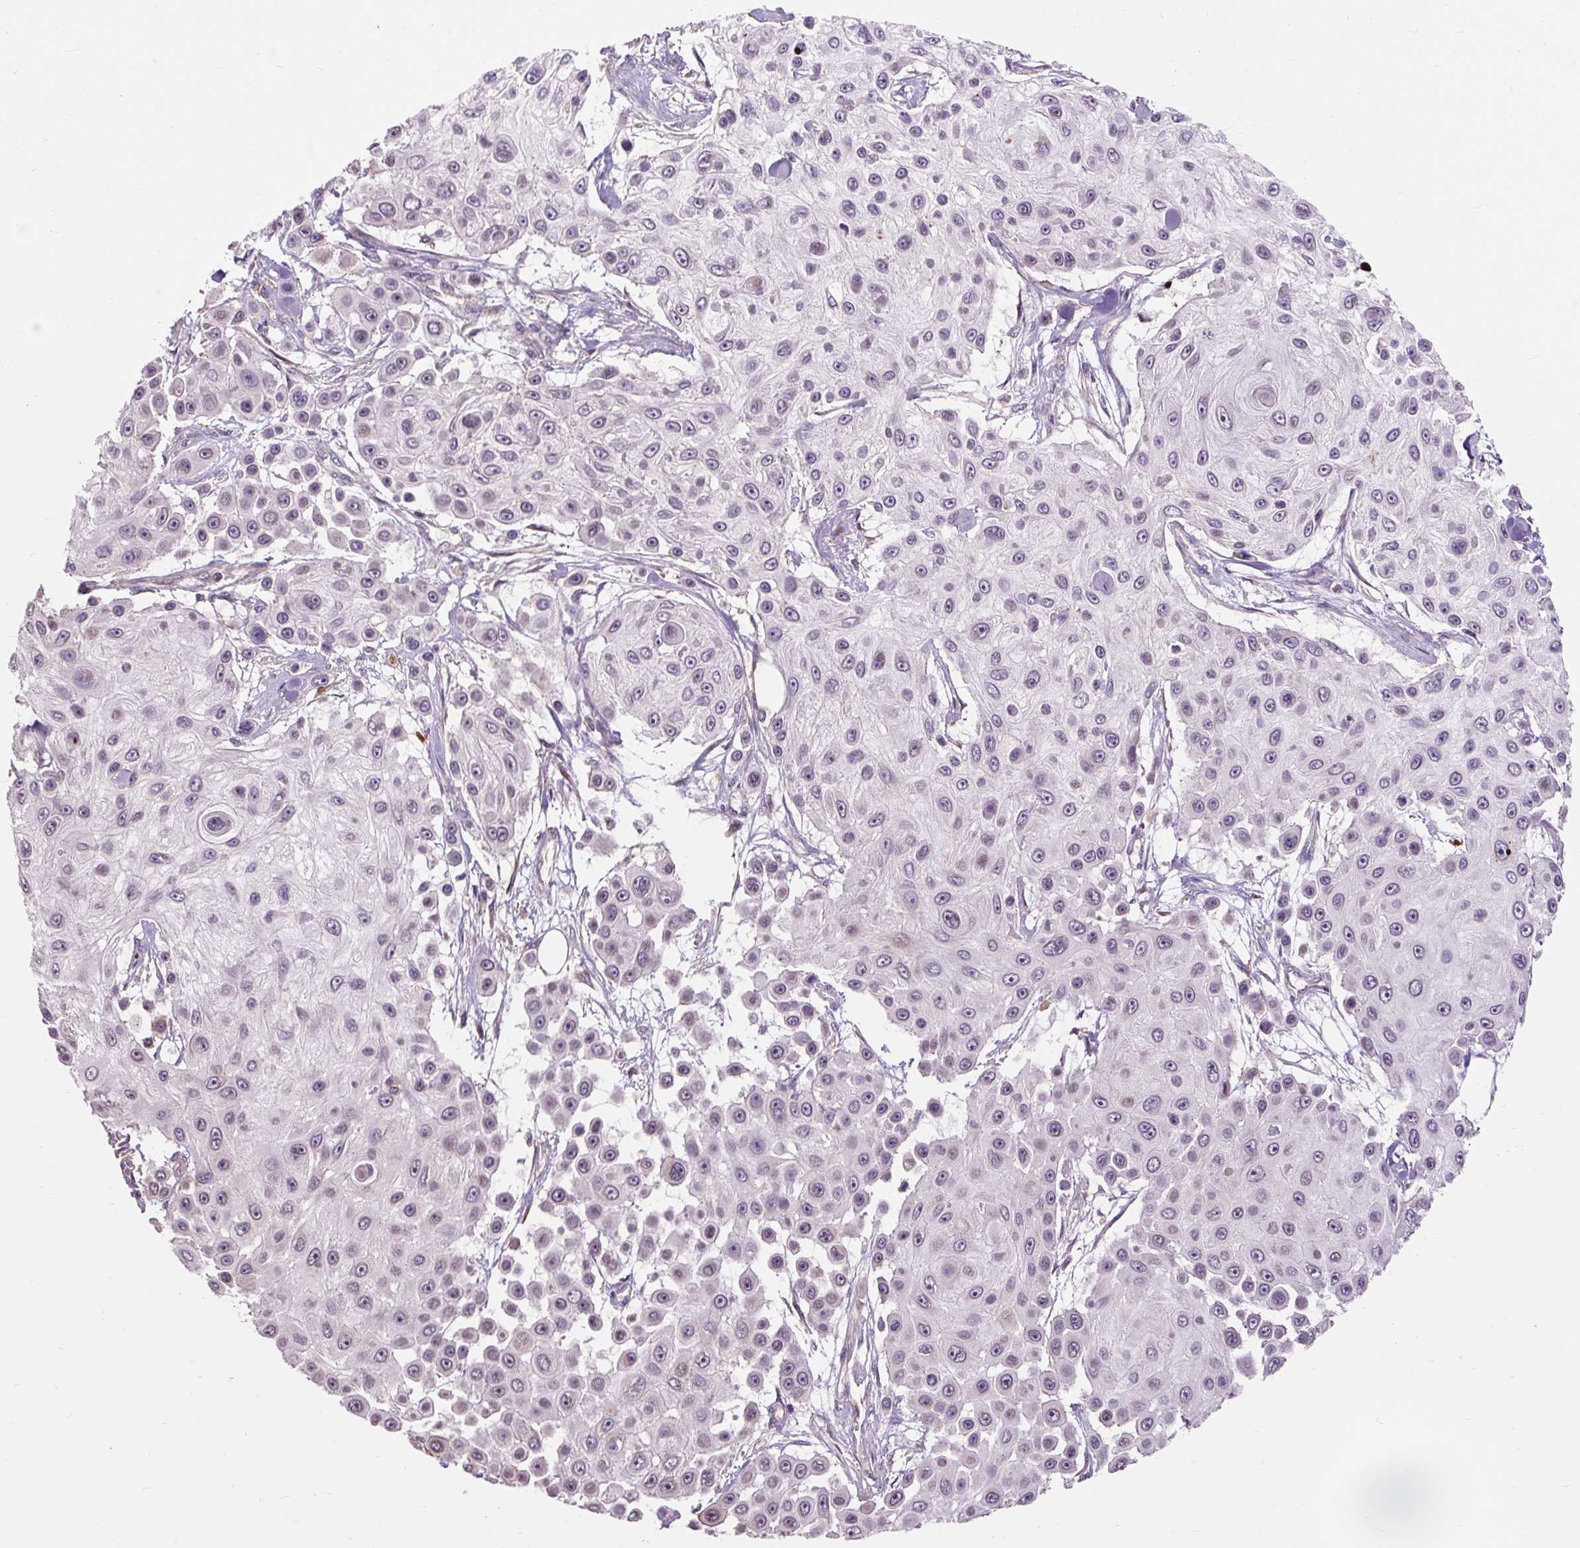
{"staining": {"intensity": "moderate", "quantity": "<25%", "location": "cytoplasmic/membranous"}, "tissue": "skin cancer", "cell_type": "Tumor cells", "image_type": "cancer", "snomed": [{"axis": "morphology", "description": "Squamous cell carcinoma, NOS"}, {"axis": "topography", "description": "Skin"}], "caption": "Immunohistochemical staining of human skin cancer (squamous cell carcinoma) displays moderate cytoplasmic/membranous protein expression in approximately <25% of tumor cells.", "gene": "PRIMPOL", "patient": {"sex": "male", "age": 67}}